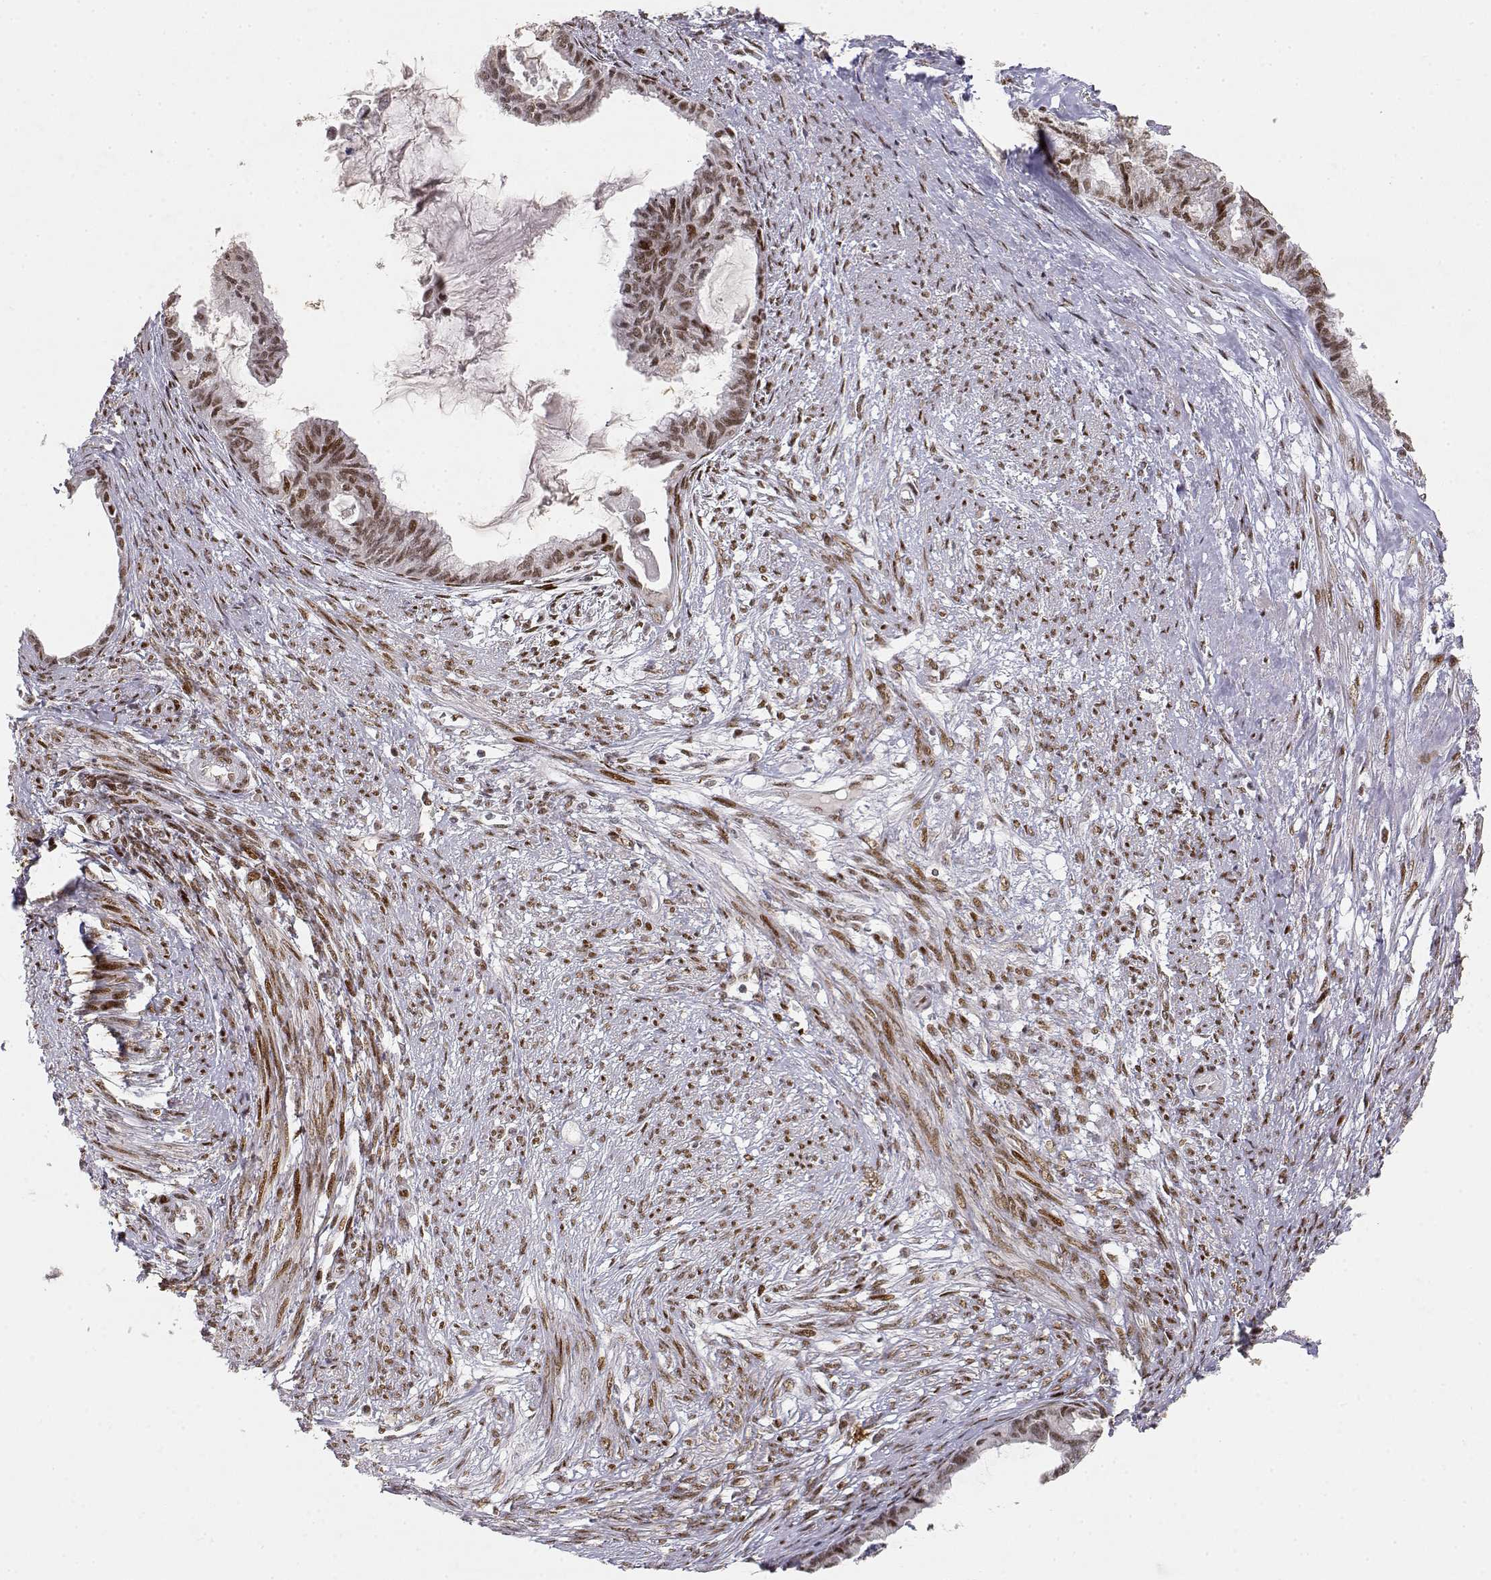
{"staining": {"intensity": "moderate", "quantity": ">75%", "location": "nuclear"}, "tissue": "endometrial cancer", "cell_type": "Tumor cells", "image_type": "cancer", "snomed": [{"axis": "morphology", "description": "Adenocarcinoma, NOS"}, {"axis": "topography", "description": "Endometrium"}], "caption": "IHC of endometrial adenocarcinoma shows medium levels of moderate nuclear staining in about >75% of tumor cells. The protein is stained brown, and the nuclei are stained in blue (DAB (3,3'-diaminobenzidine) IHC with brightfield microscopy, high magnification).", "gene": "RSF1", "patient": {"sex": "female", "age": 86}}